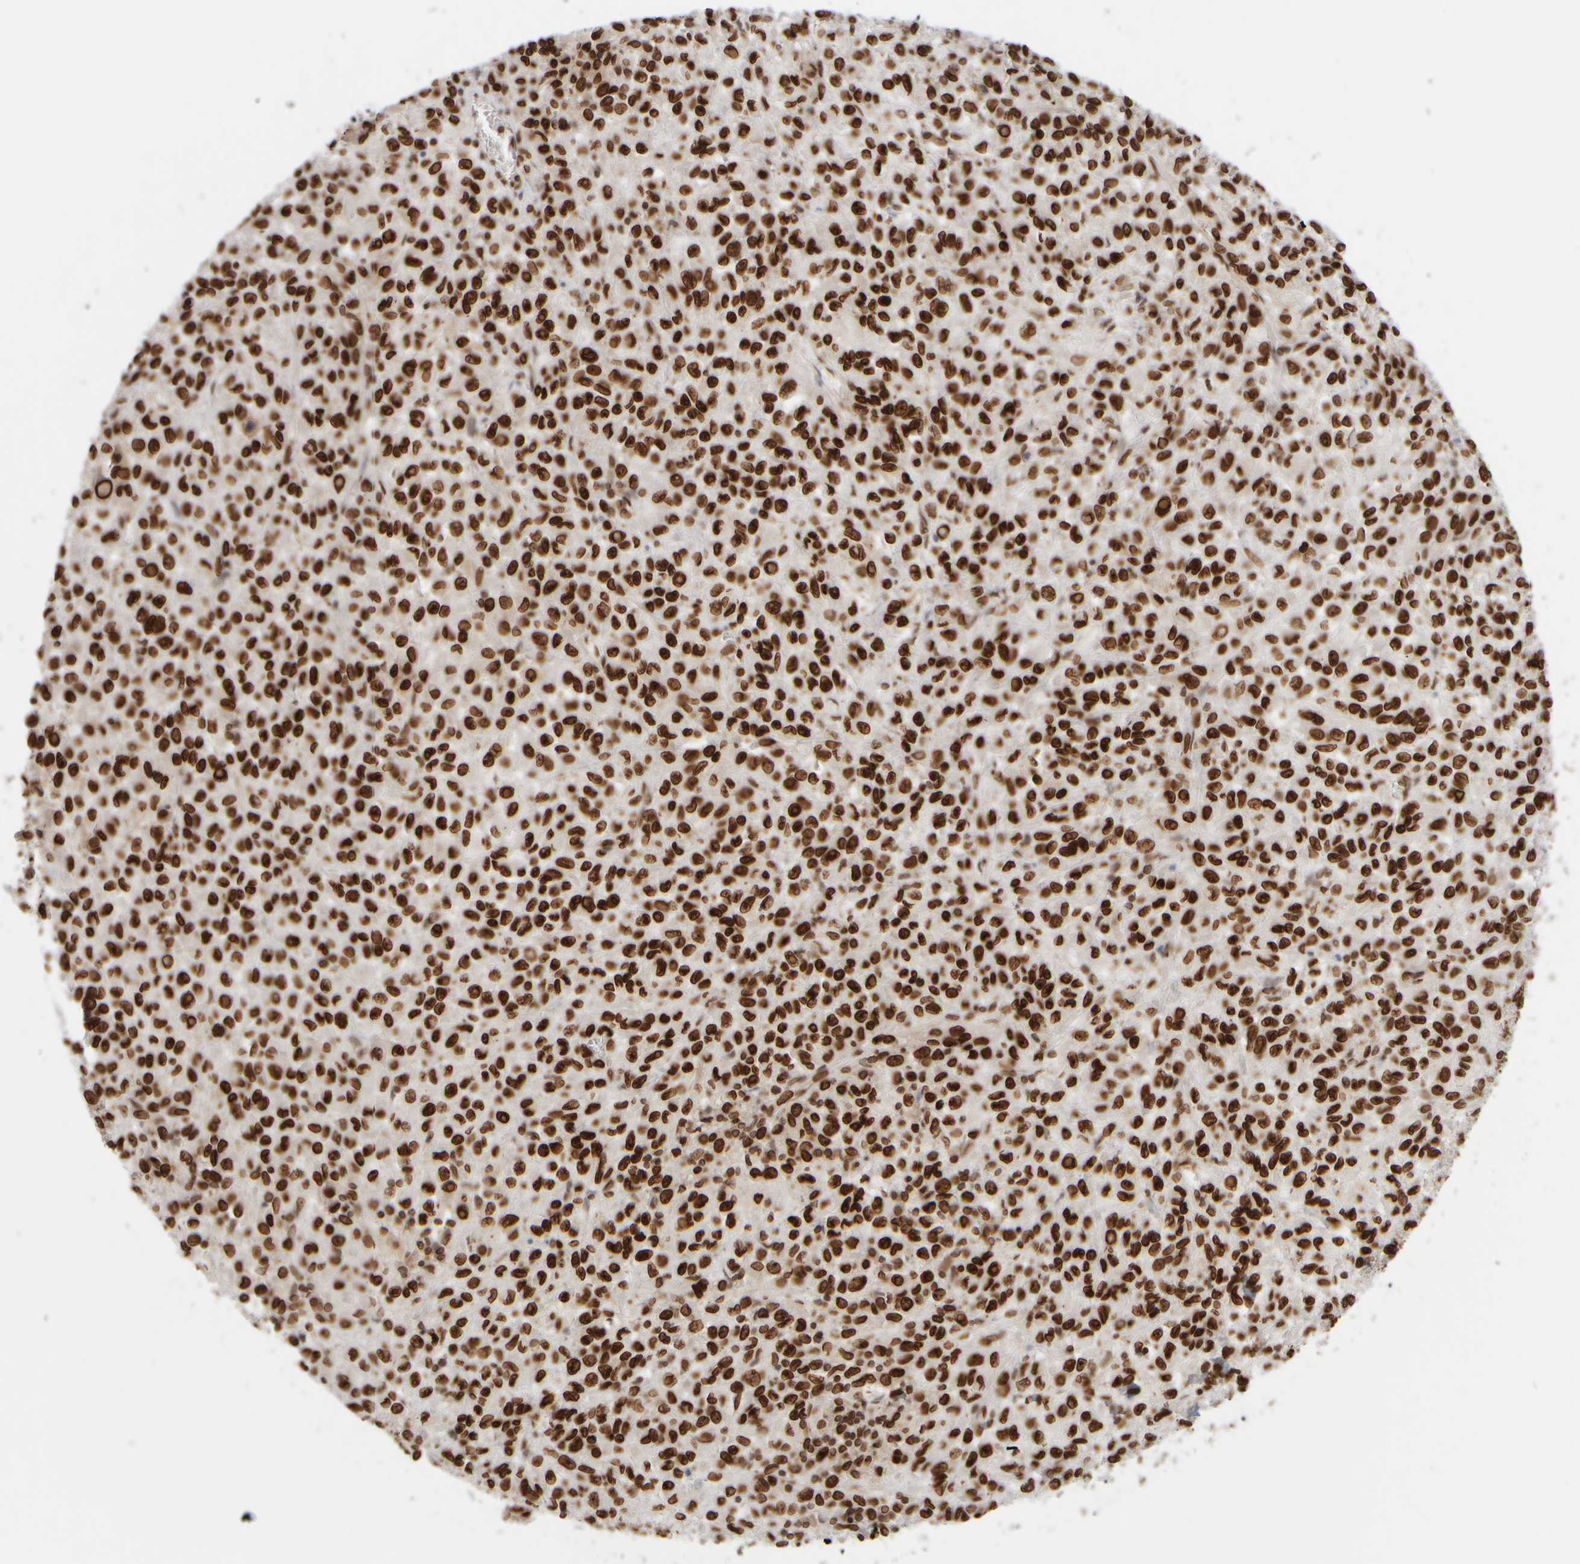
{"staining": {"intensity": "strong", "quantity": ">75%", "location": "nuclear"}, "tissue": "melanoma", "cell_type": "Tumor cells", "image_type": "cancer", "snomed": [{"axis": "morphology", "description": "Malignant melanoma, Metastatic site"}, {"axis": "topography", "description": "Lung"}], "caption": "Immunohistochemistry of human melanoma displays high levels of strong nuclear expression in approximately >75% of tumor cells.", "gene": "ZC3HC1", "patient": {"sex": "male", "age": 64}}